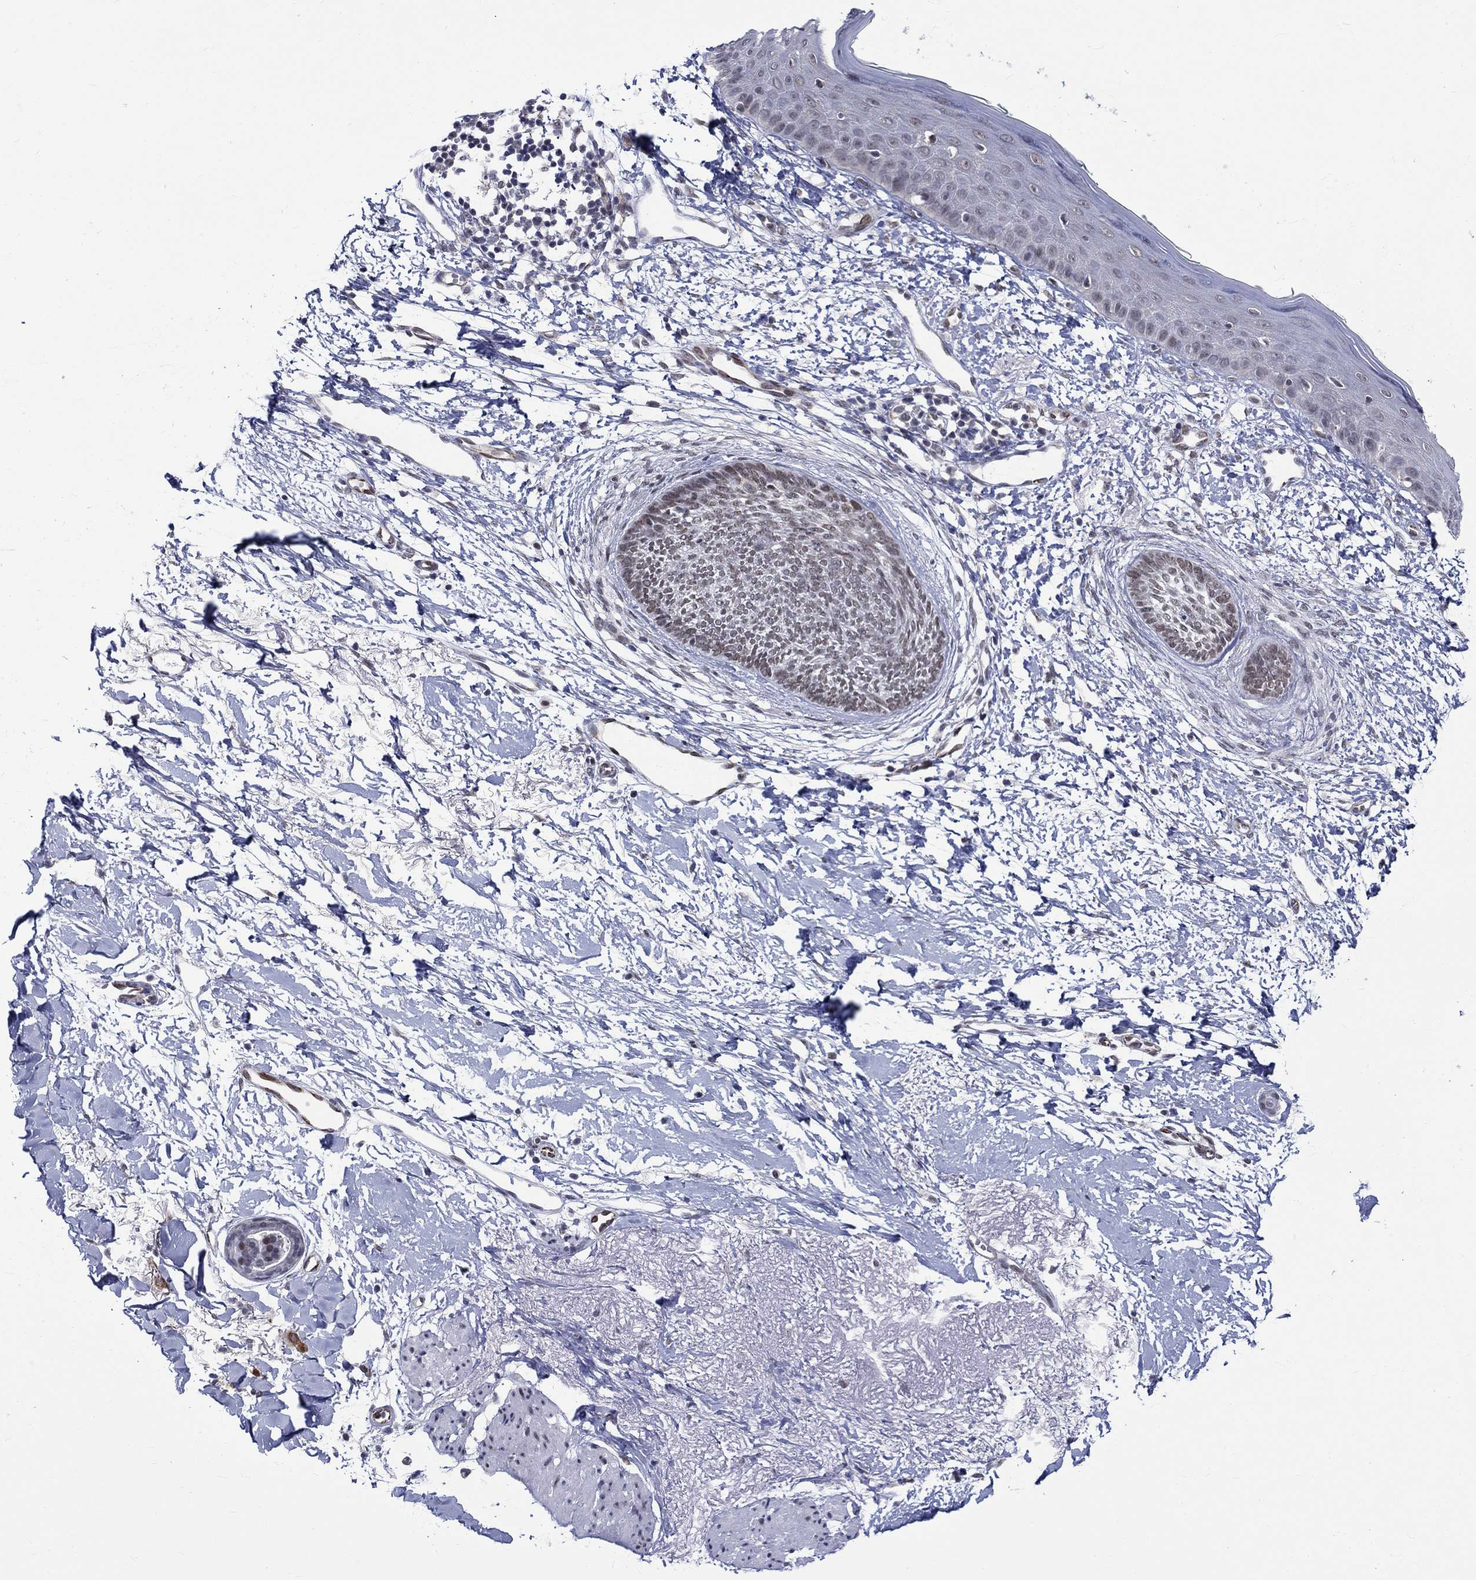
{"staining": {"intensity": "weak", "quantity": "25%-75%", "location": "nuclear"}, "tissue": "skin cancer", "cell_type": "Tumor cells", "image_type": "cancer", "snomed": [{"axis": "morphology", "description": "Normal tissue, NOS"}, {"axis": "morphology", "description": "Basal cell carcinoma"}, {"axis": "topography", "description": "Skin"}], "caption": "Protein expression by IHC exhibits weak nuclear positivity in approximately 25%-75% of tumor cells in skin cancer (basal cell carcinoma).", "gene": "ST6GALNAC1", "patient": {"sex": "male", "age": 84}}